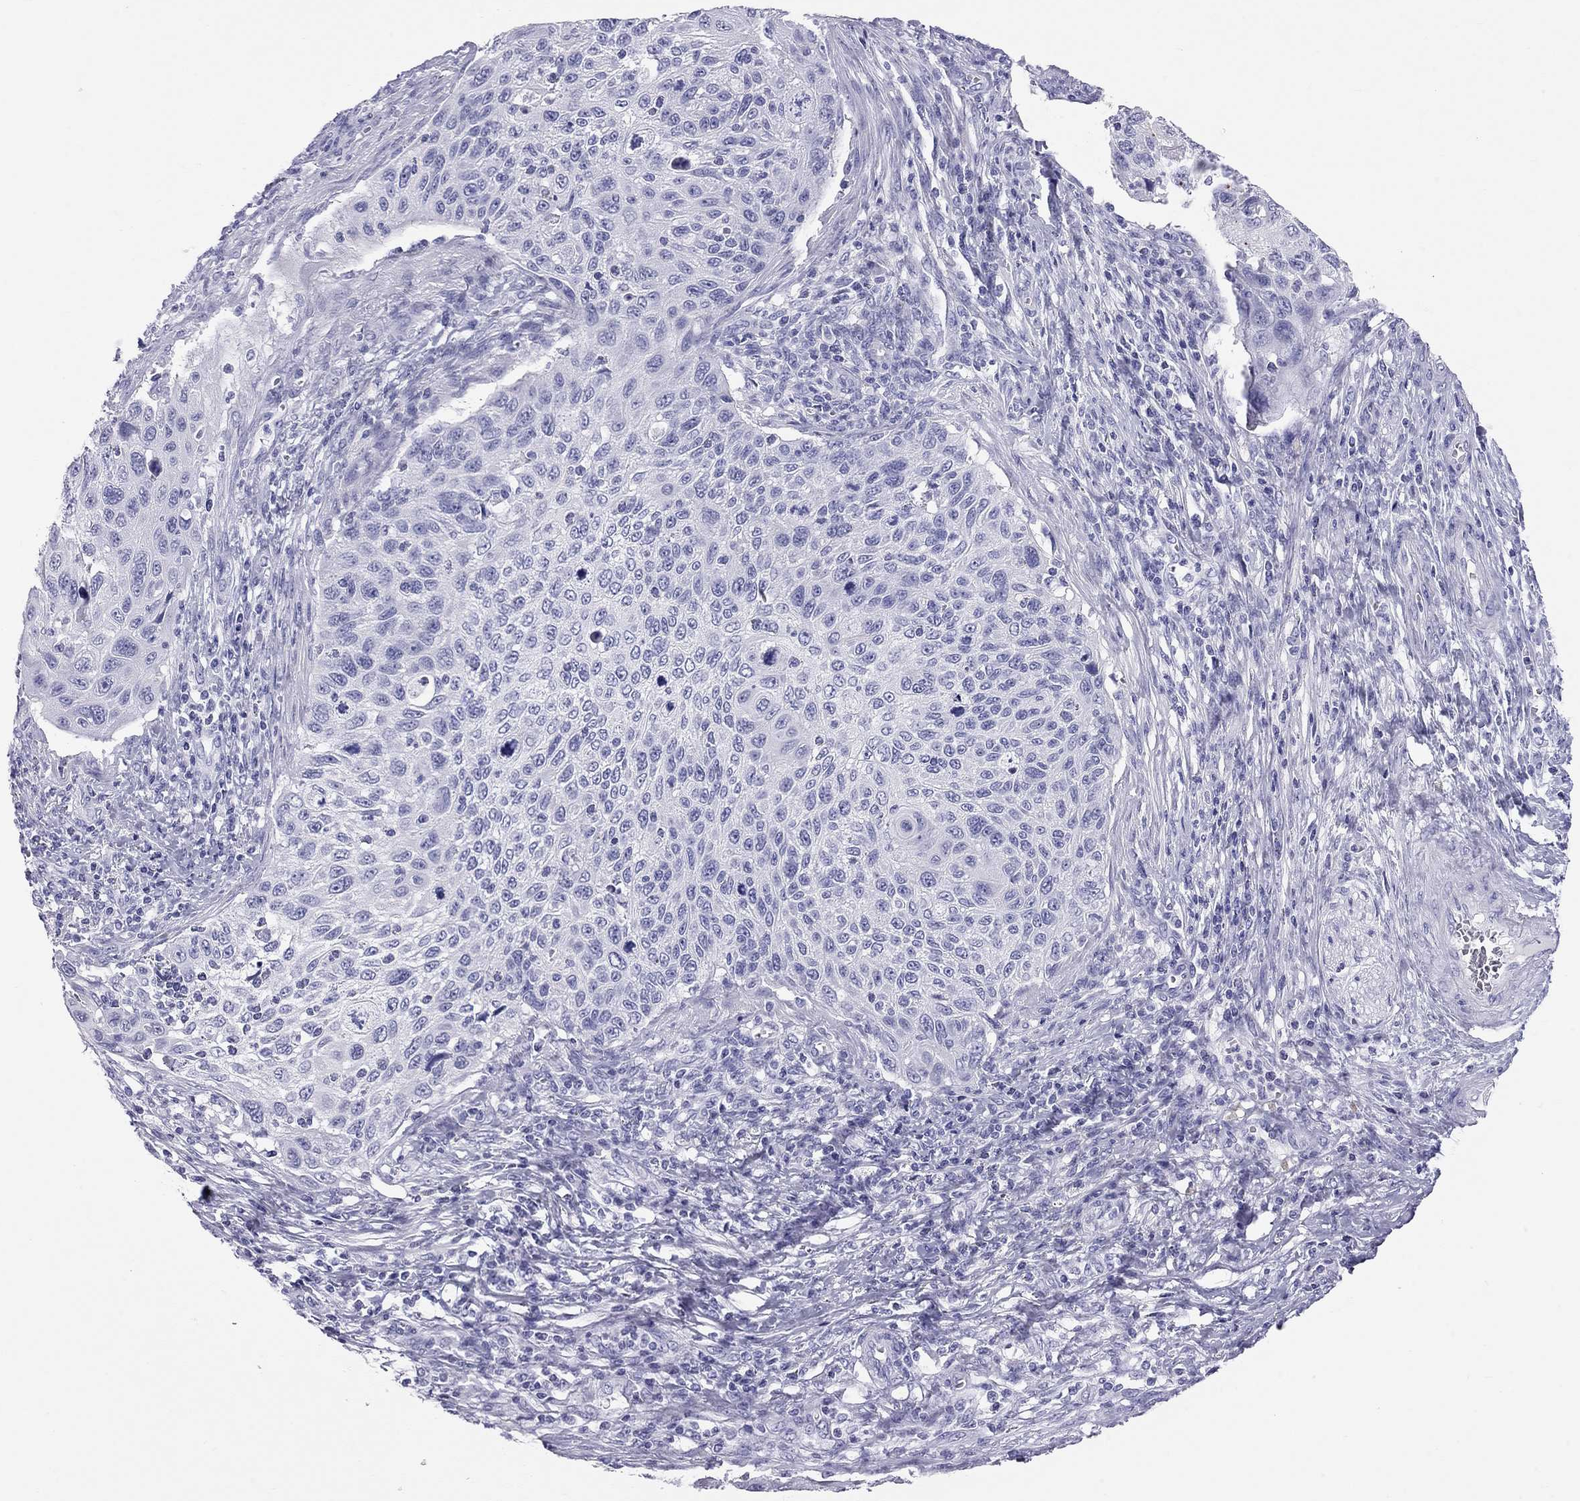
{"staining": {"intensity": "negative", "quantity": "none", "location": "none"}, "tissue": "cervical cancer", "cell_type": "Tumor cells", "image_type": "cancer", "snomed": [{"axis": "morphology", "description": "Squamous cell carcinoma, NOS"}, {"axis": "topography", "description": "Cervix"}], "caption": "This micrograph is of squamous cell carcinoma (cervical) stained with IHC to label a protein in brown with the nuclei are counter-stained blue. There is no staining in tumor cells.", "gene": "TRPM3", "patient": {"sex": "female", "age": 70}}